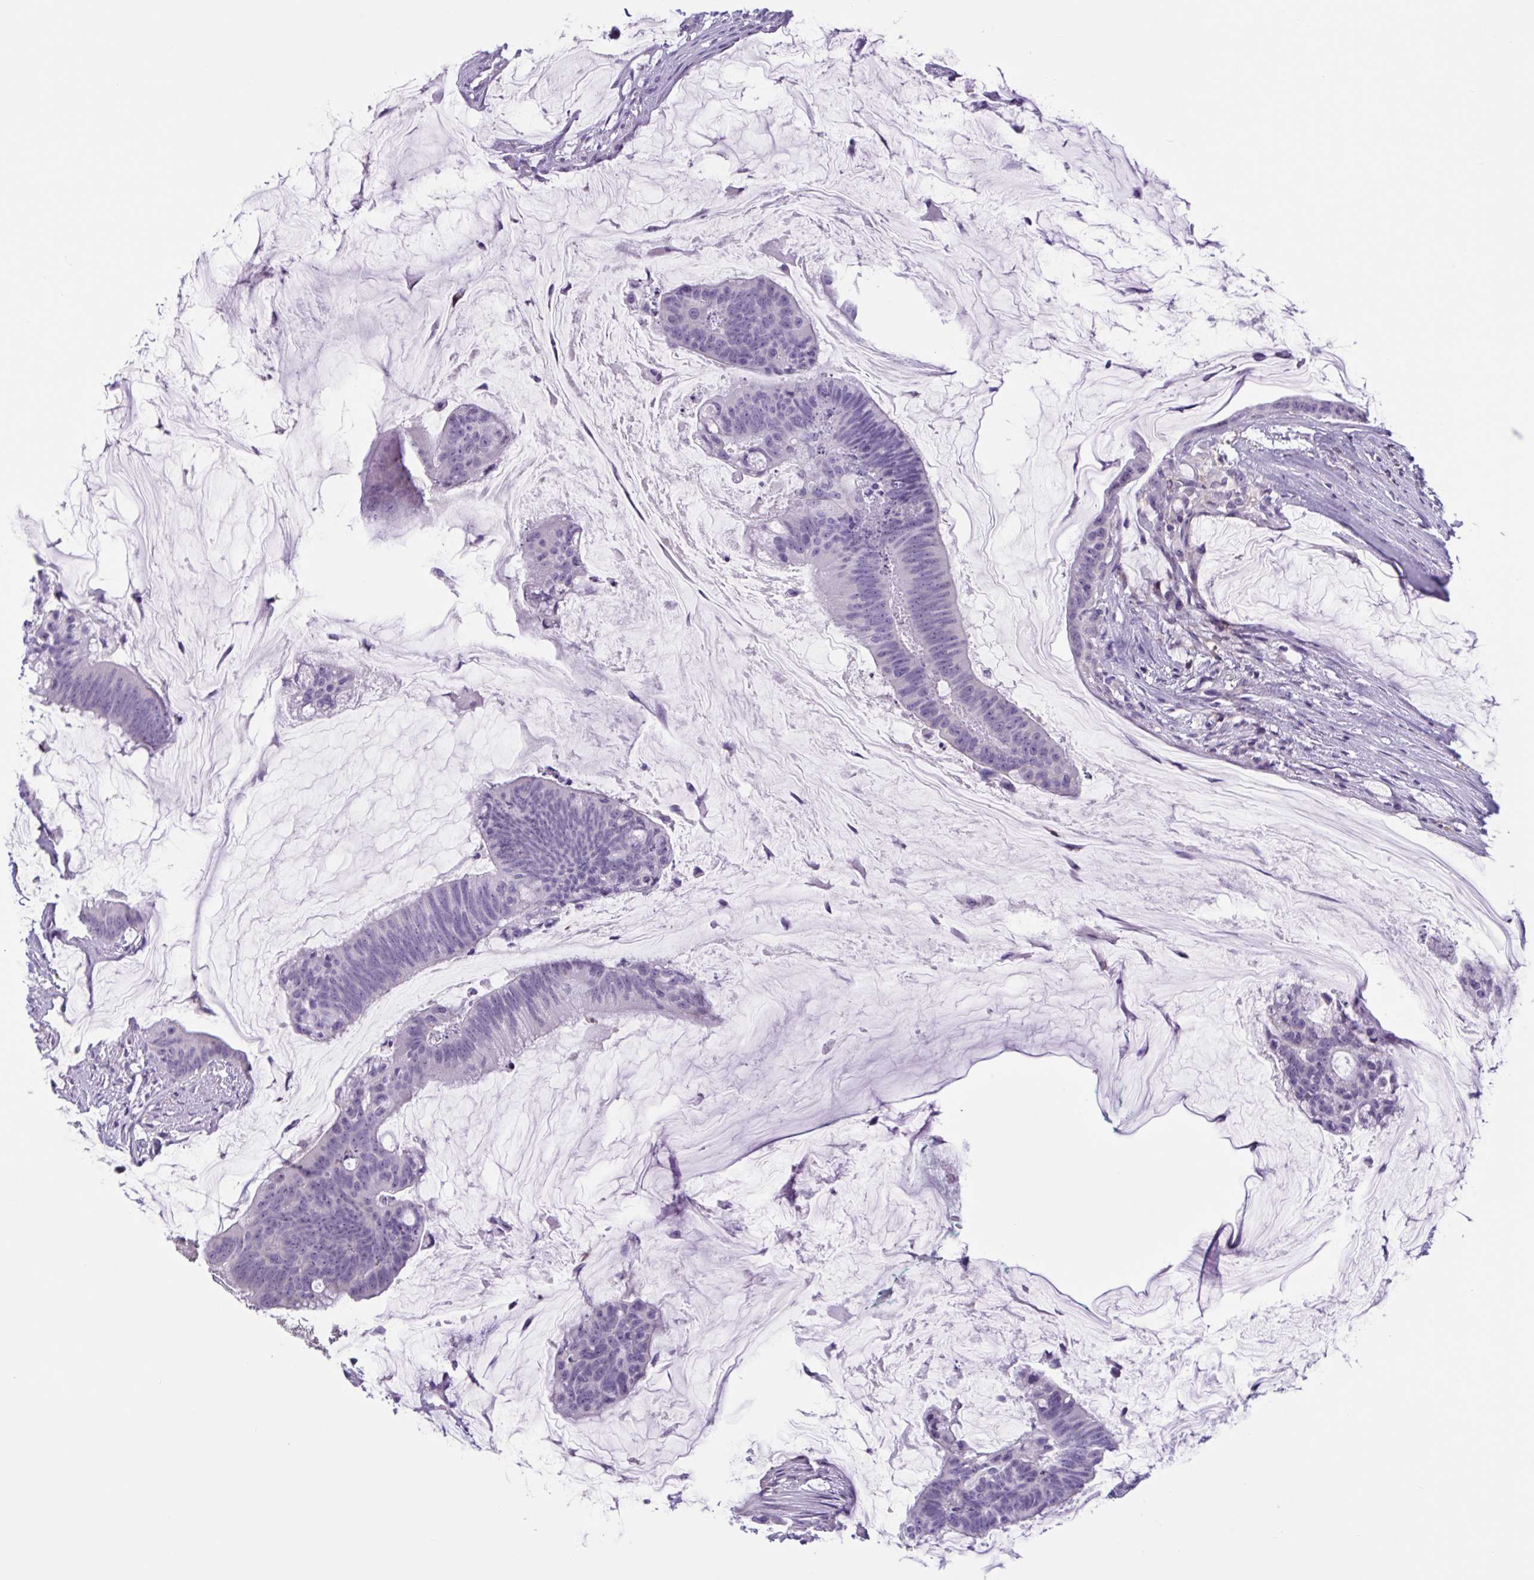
{"staining": {"intensity": "negative", "quantity": "none", "location": "none"}, "tissue": "colorectal cancer", "cell_type": "Tumor cells", "image_type": "cancer", "snomed": [{"axis": "morphology", "description": "Adenocarcinoma, NOS"}, {"axis": "topography", "description": "Colon"}], "caption": "Image shows no significant protein staining in tumor cells of colorectal cancer (adenocarcinoma).", "gene": "WNT9B", "patient": {"sex": "male", "age": 62}}